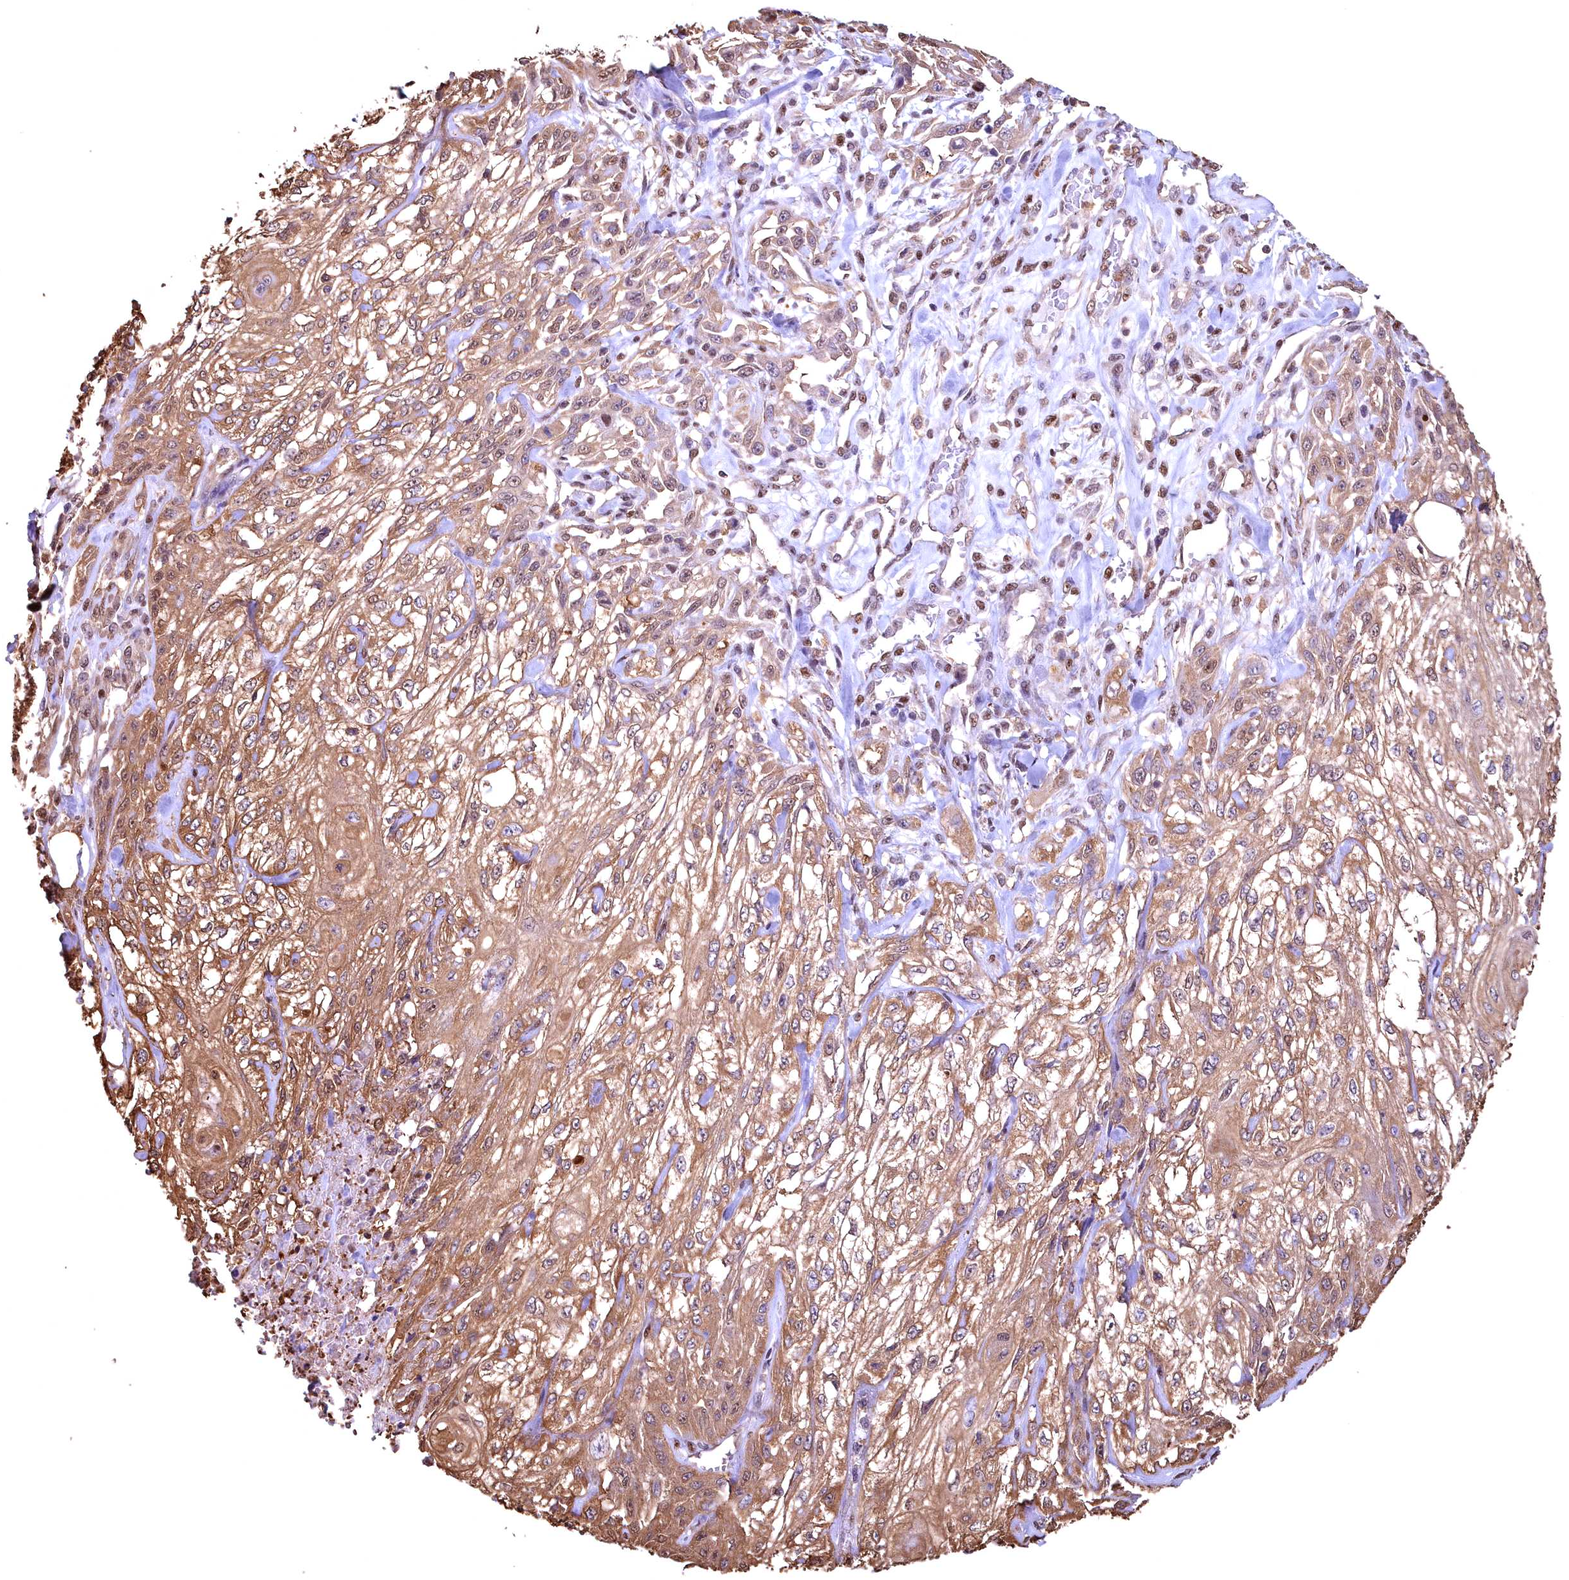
{"staining": {"intensity": "moderate", "quantity": ">75%", "location": "cytoplasmic/membranous"}, "tissue": "skin cancer", "cell_type": "Tumor cells", "image_type": "cancer", "snomed": [{"axis": "morphology", "description": "Squamous cell carcinoma, NOS"}, {"axis": "morphology", "description": "Squamous cell carcinoma, metastatic, NOS"}, {"axis": "topography", "description": "Skin"}, {"axis": "topography", "description": "Lymph node"}], "caption": "The immunohistochemical stain shows moderate cytoplasmic/membranous staining in tumor cells of skin cancer tissue.", "gene": "GAPDH", "patient": {"sex": "male", "age": 75}}